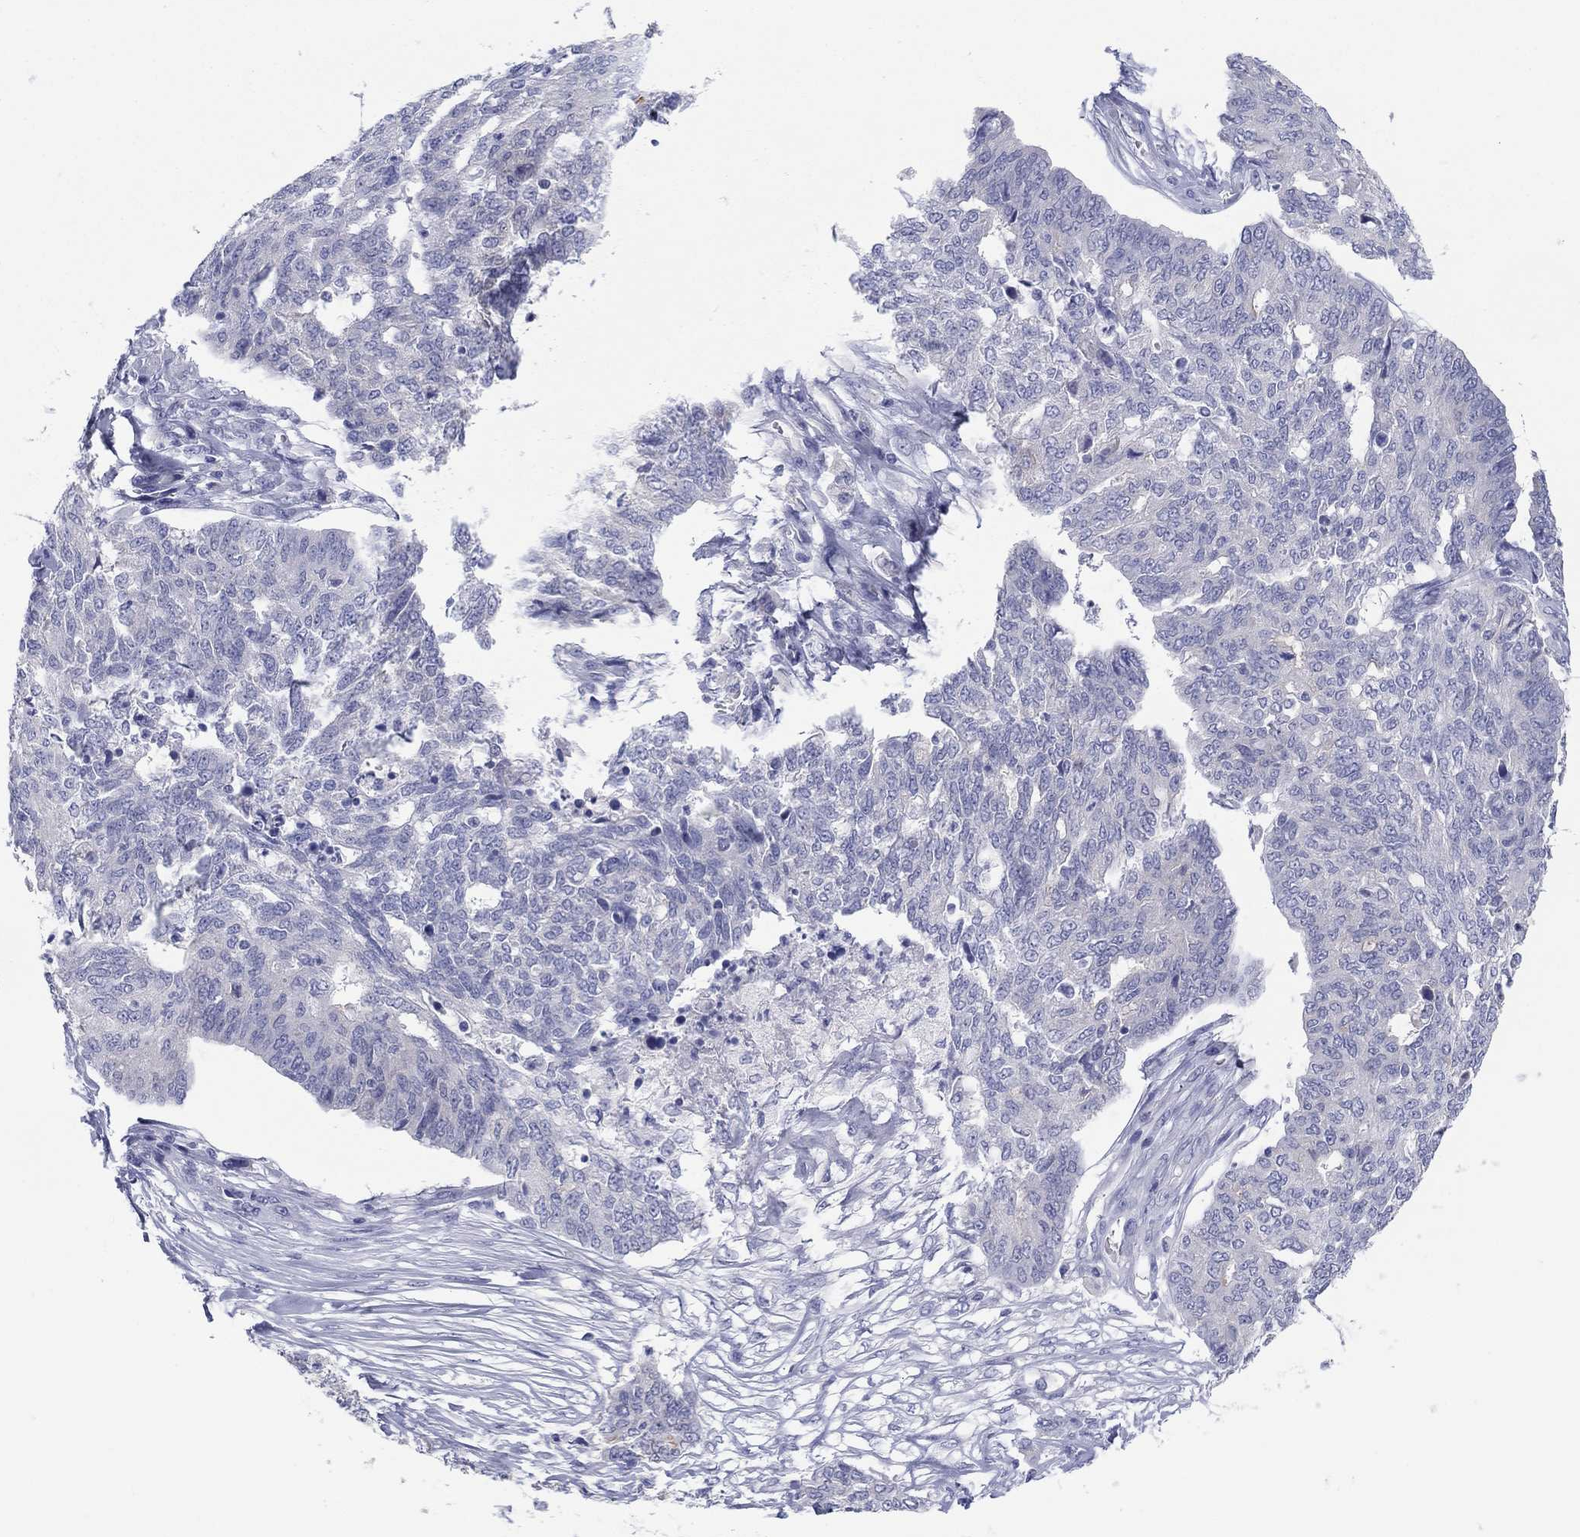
{"staining": {"intensity": "negative", "quantity": "none", "location": "none"}, "tissue": "ovarian cancer", "cell_type": "Tumor cells", "image_type": "cancer", "snomed": [{"axis": "morphology", "description": "Cystadenocarcinoma, serous, NOS"}, {"axis": "topography", "description": "Ovary"}], "caption": "Micrograph shows no protein positivity in tumor cells of ovarian serous cystadenocarcinoma tissue.", "gene": "ERICH3", "patient": {"sex": "female", "age": 67}}